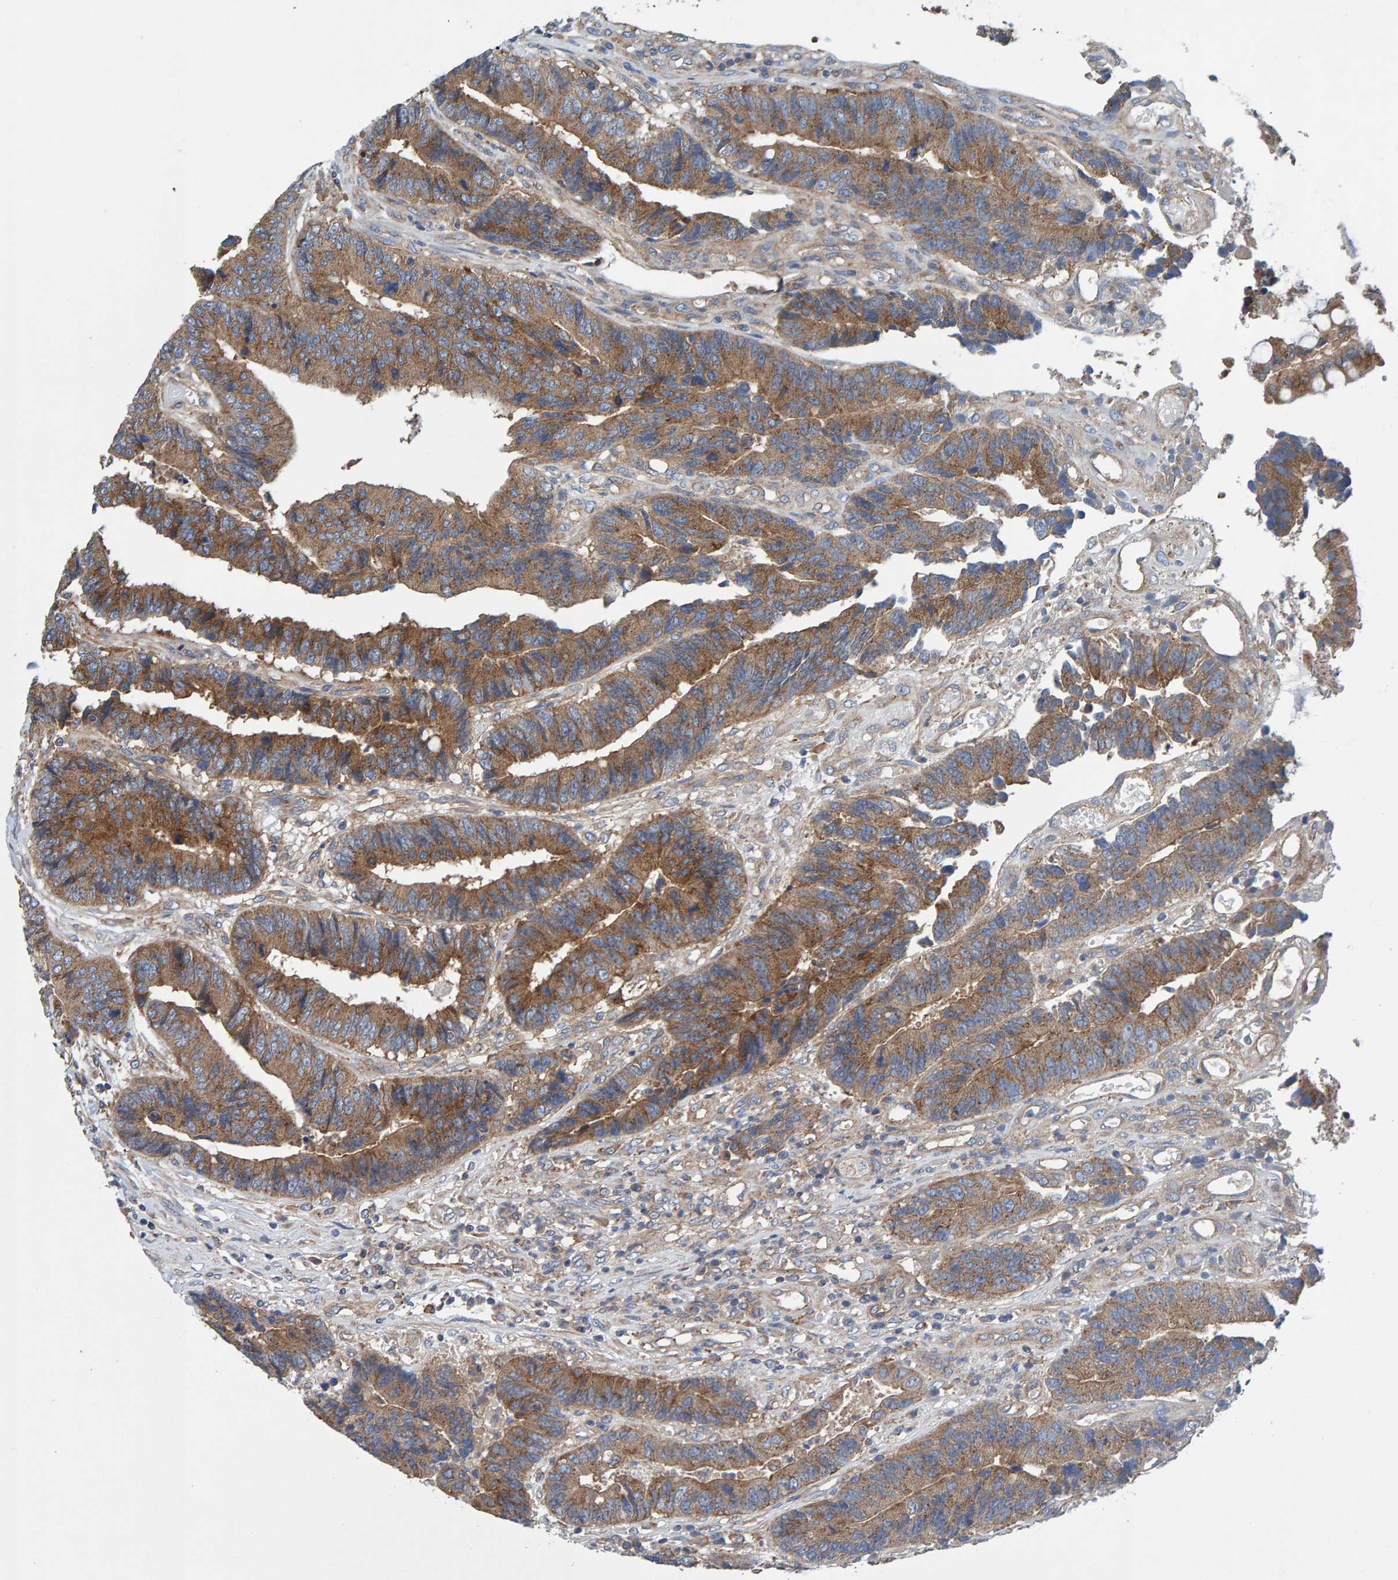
{"staining": {"intensity": "moderate", "quantity": ">75%", "location": "cytoplasmic/membranous"}, "tissue": "colorectal cancer", "cell_type": "Tumor cells", "image_type": "cancer", "snomed": [{"axis": "morphology", "description": "Adenocarcinoma, NOS"}, {"axis": "topography", "description": "Rectum"}], "caption": "Brown immunohistochemical staining in colorectal cancer demonstrates moderate cytoplasmic/membranous positivity in approximately >75% of tumor cells. The protein of interest is shown in brown color, while the nuclei are stained blue.", "gene": "MKLN1", "patient": {"sex": "male", "age": 84}}